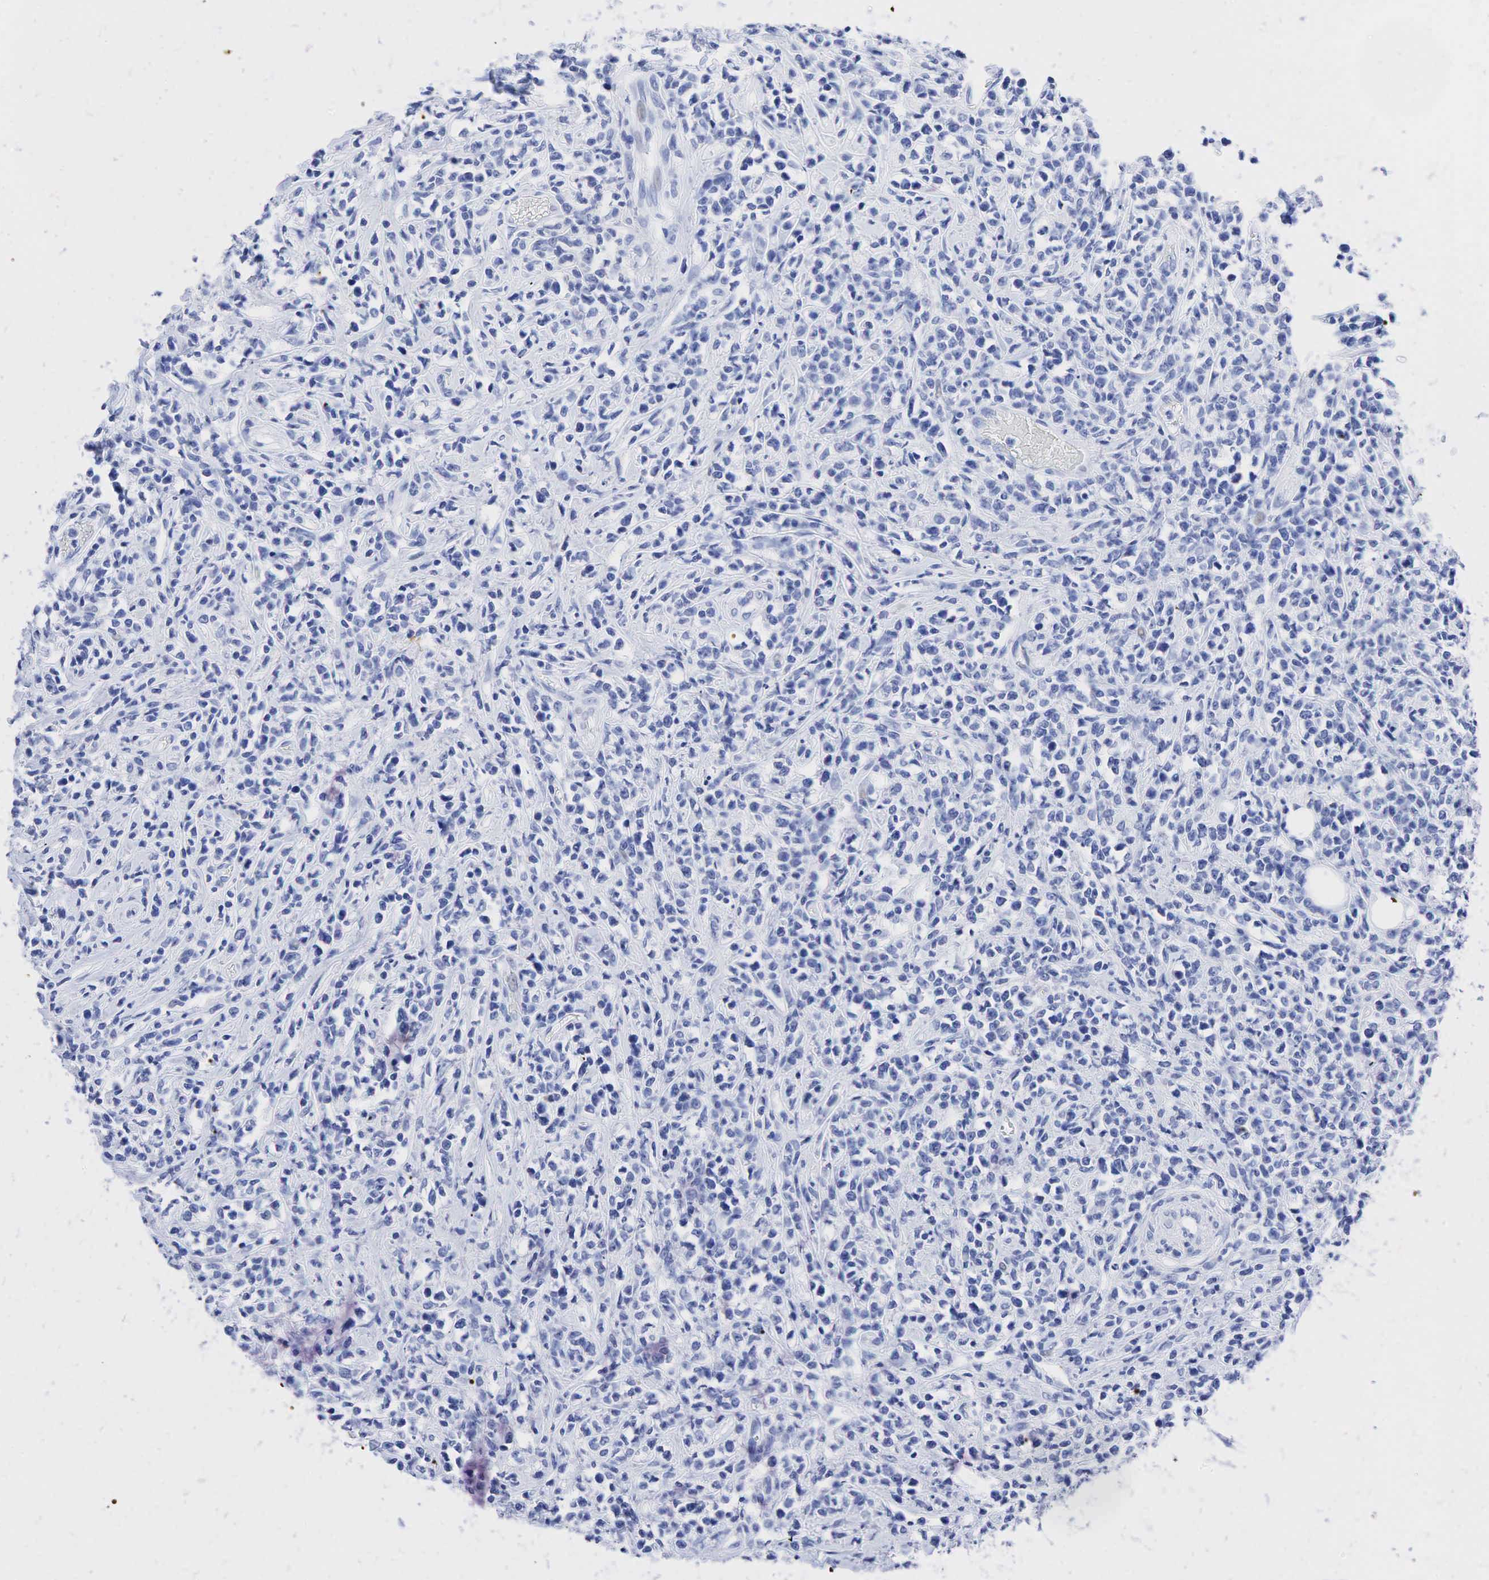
{"staining": {"intensity": "negative", "quantity": "none", "location": "none"}, "tissue": "lymphoma", "cell_type": "Tumor cells", "image_type": "cancer", "snomed": [{"axis": "morphology", "description": "Malignant lymphoma, non-Hodgkin's type, High grade"}, {"axis": "topography", "description": "Colon"}], "caption": "Immunohistochemistry image of neoplastic tissue: human lymphoma stained with DAB (3,3'-diaminobenzidine) exhibits no significant protein expression in tumor cells.", "gene": "INHA", "patient": {"sex": "male", "age": 82}}